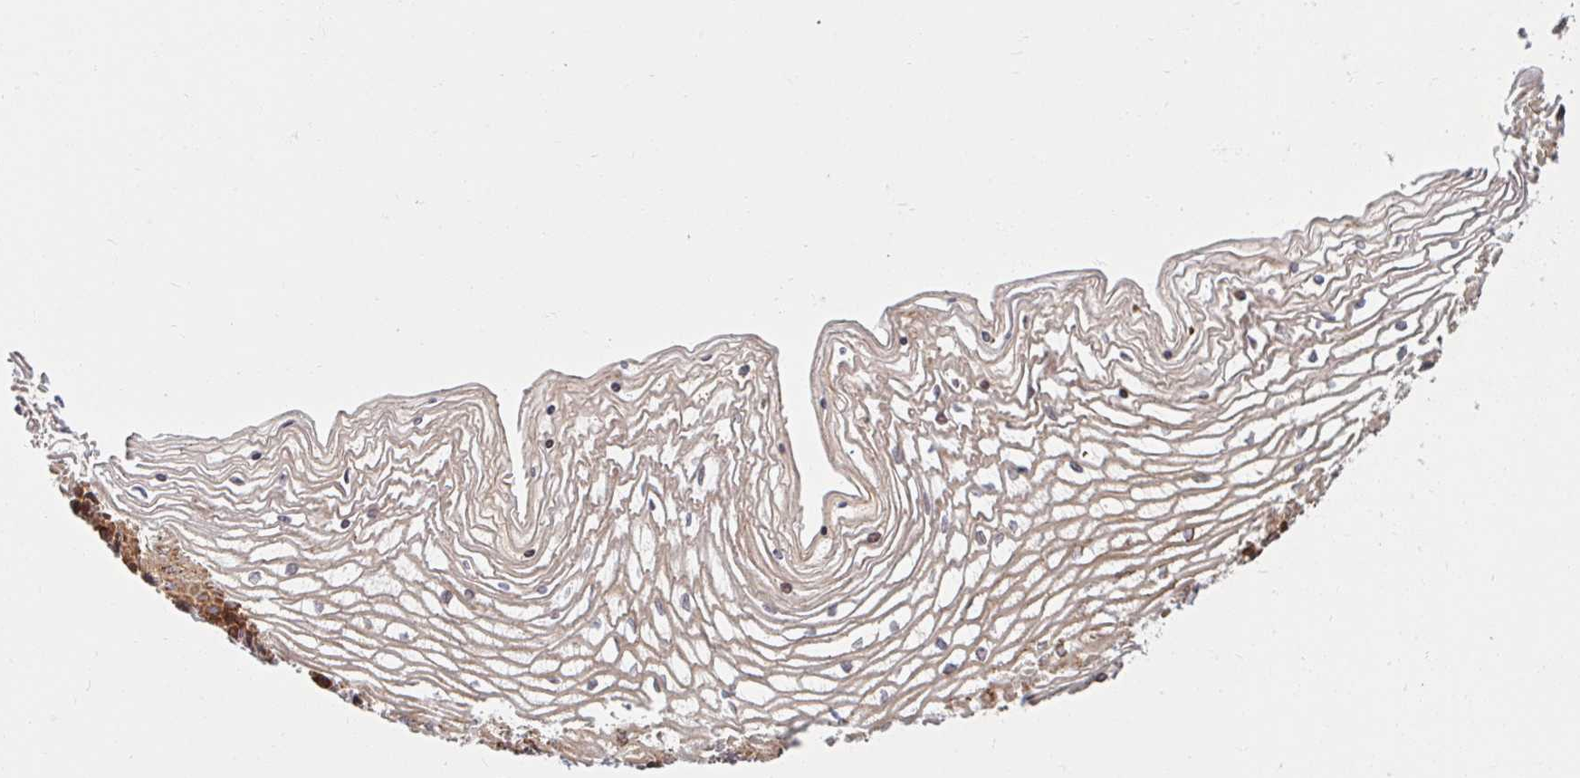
{"staining": {"intensity": "strong", "quantity": "25%-75%", "location": "cytoplasmic/membranous"}, "tissue": "vagina", "cell_type": "Squamous epithelial cells", "image_type": "normal", "snomed": [{"axis": "morphology", "description": "Normal tissue, NOS"}, {"axis": "topography", "description": "Vagina"}], "caption": "A micrograph showing strong cytoplasmic/membranous expression in approximately 25%-75% of squamous epithelial cells in unremarkable vagina, as visualized by brown immunohistochemical staining.", "gene": "BTF3", "patient": {"sex": "female", "age": 45}}